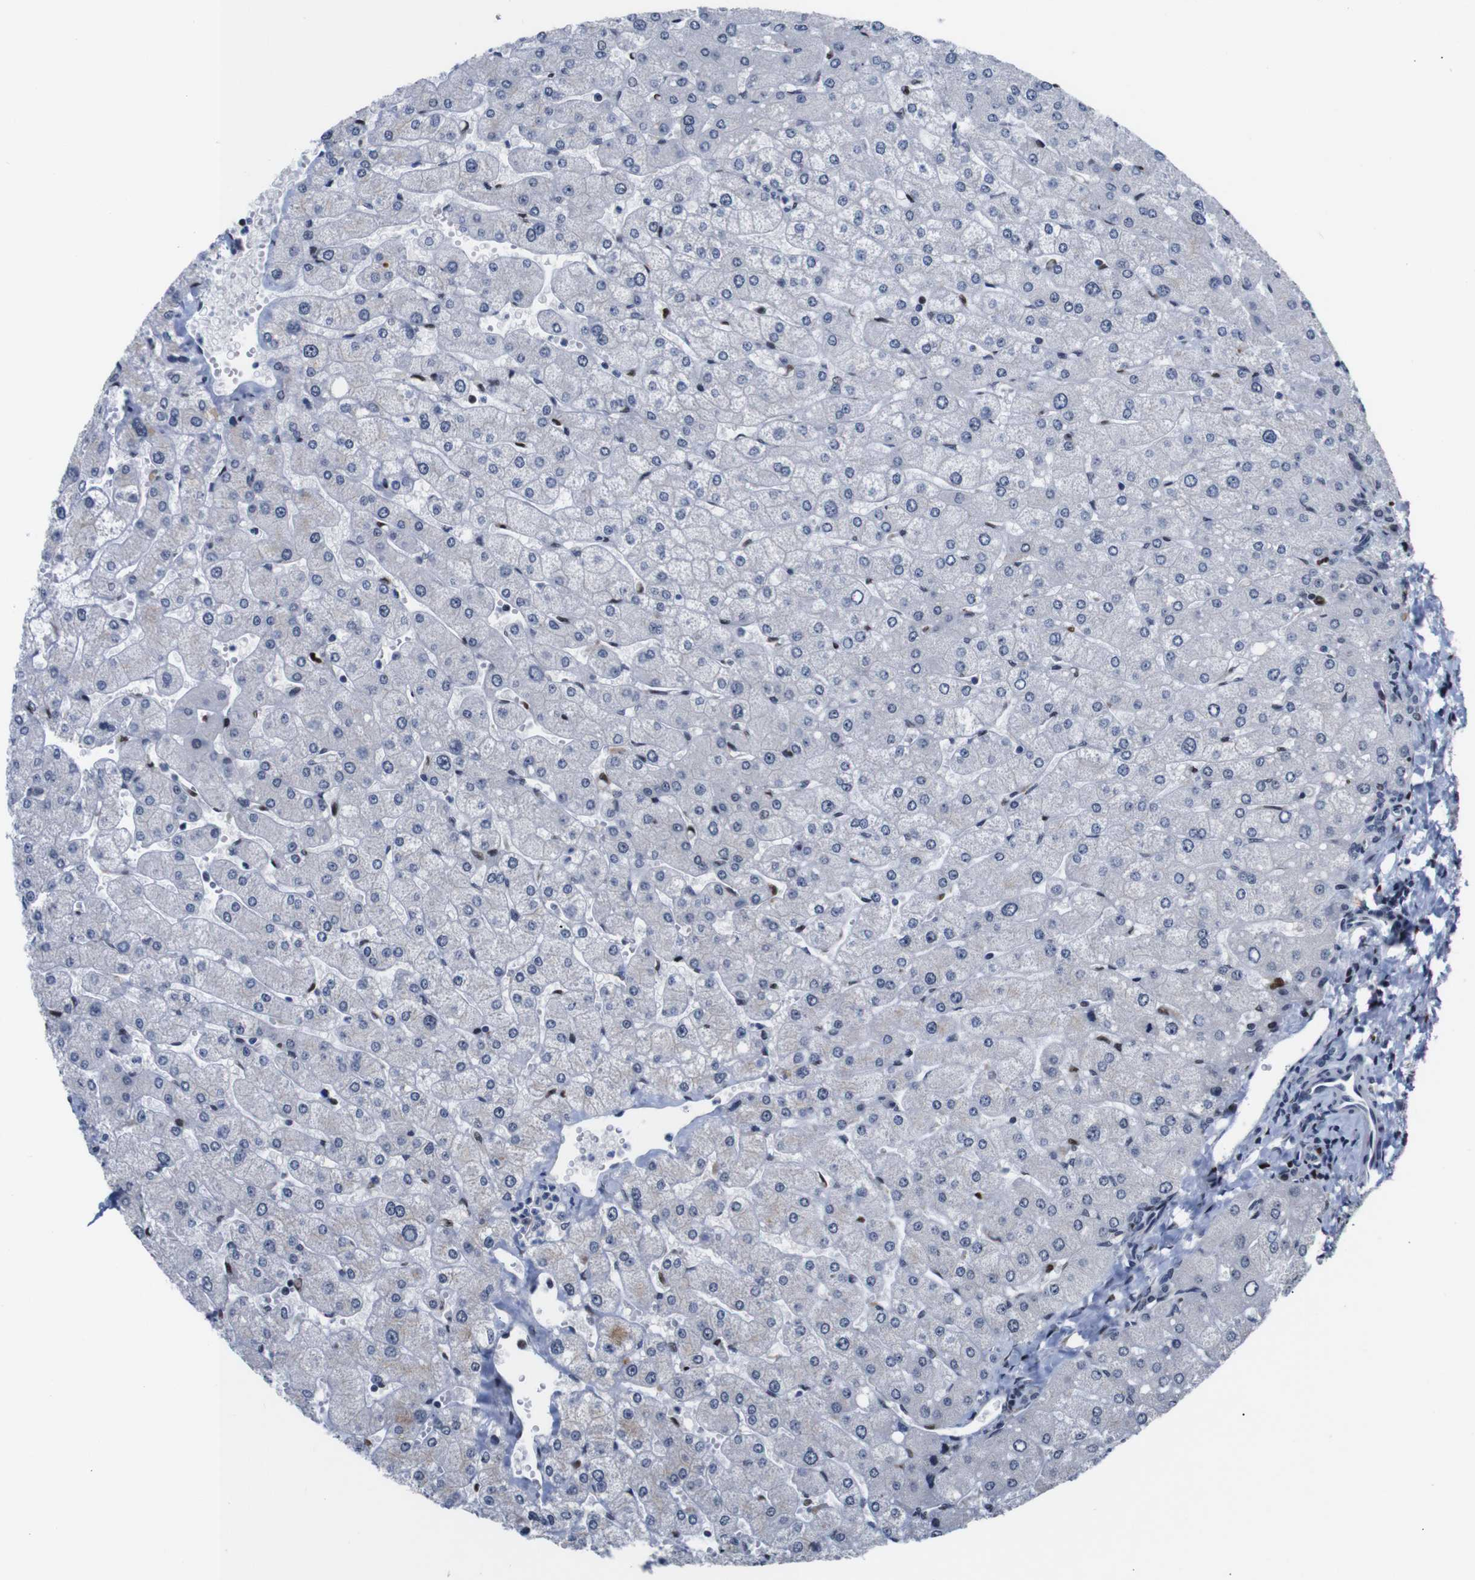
{"staining": {"intensity": "moderate", "quantity": "<25%", "location": "nuclear"}, "tissue": "liver", "cell_type": "Cholangiocytes", "image_type": "normal", "snomed": [{"axis": "morphology", "description": "Normal tissue, NOS"}, {"axis": "topography", "description": "Liver"}], "caption": "DAB immunohistochemical staining of normal liver displays moderate nuclear protein expression in about <25% of cholangiocytes.", "gene": "GATA6", "patient": {"sex": "male", "age": 55}}